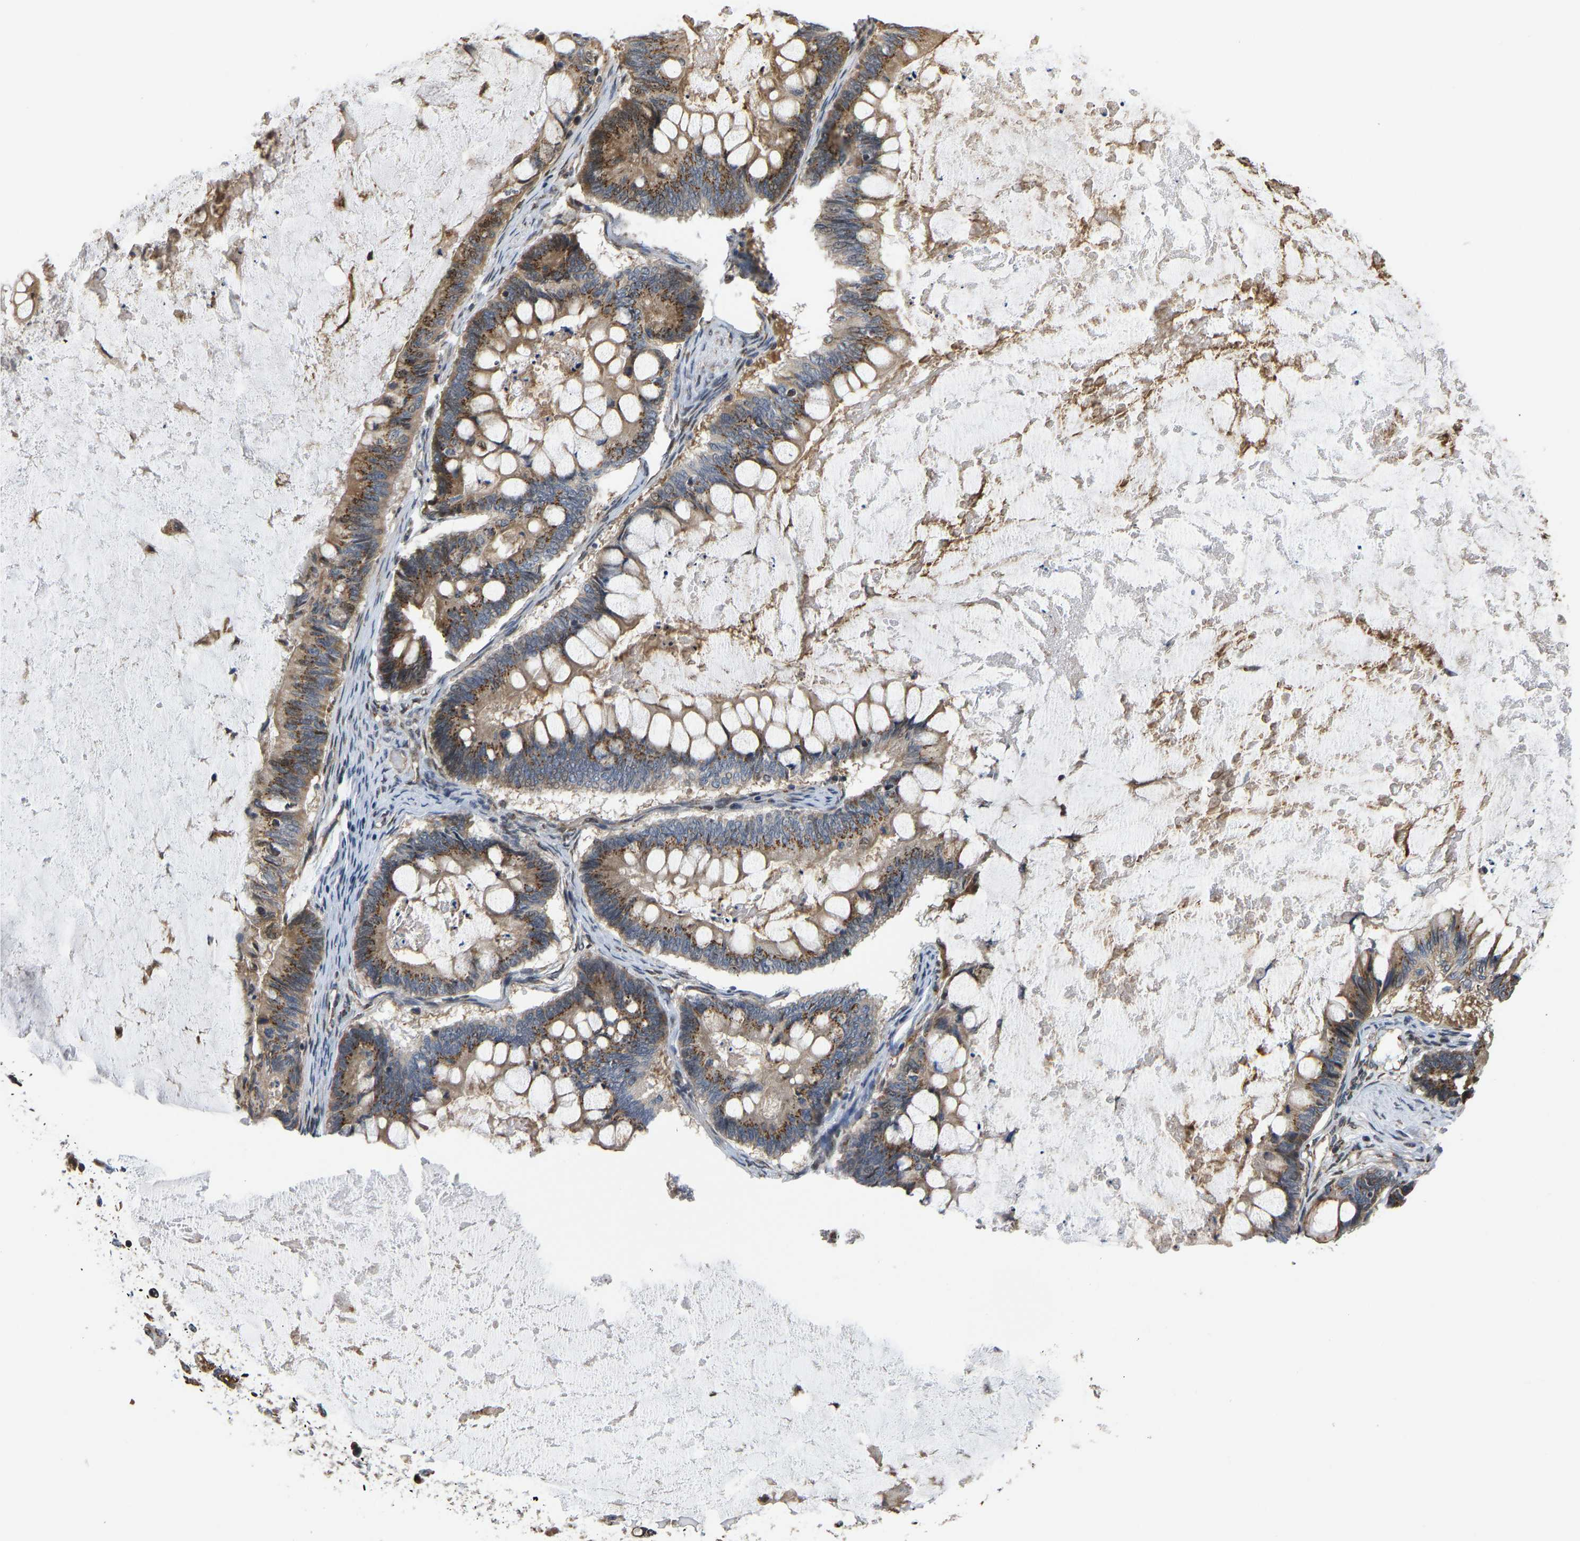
{"staining": {"intensity": "moderate", "quantity": ">75%", "location": "cytoplasmic/membranous"}, "tissue": "ovarian cancer", "cell_type": "Tumor cells", "image_type": "cancer", "snomed": [{"axis": "morphology", "description": "Cystadenocarcinoma, mucinous, NOS"}, {"axis": "topography", "description": "Ovary"}], "caption": "Human ovarian cancer stained with a brown dye shows moderate cytoplasmic/membranous positive staining in approximately >75% of tumor cells.", "gene": "YIPF4", "patient": {"sex": "female", "age": 61}}